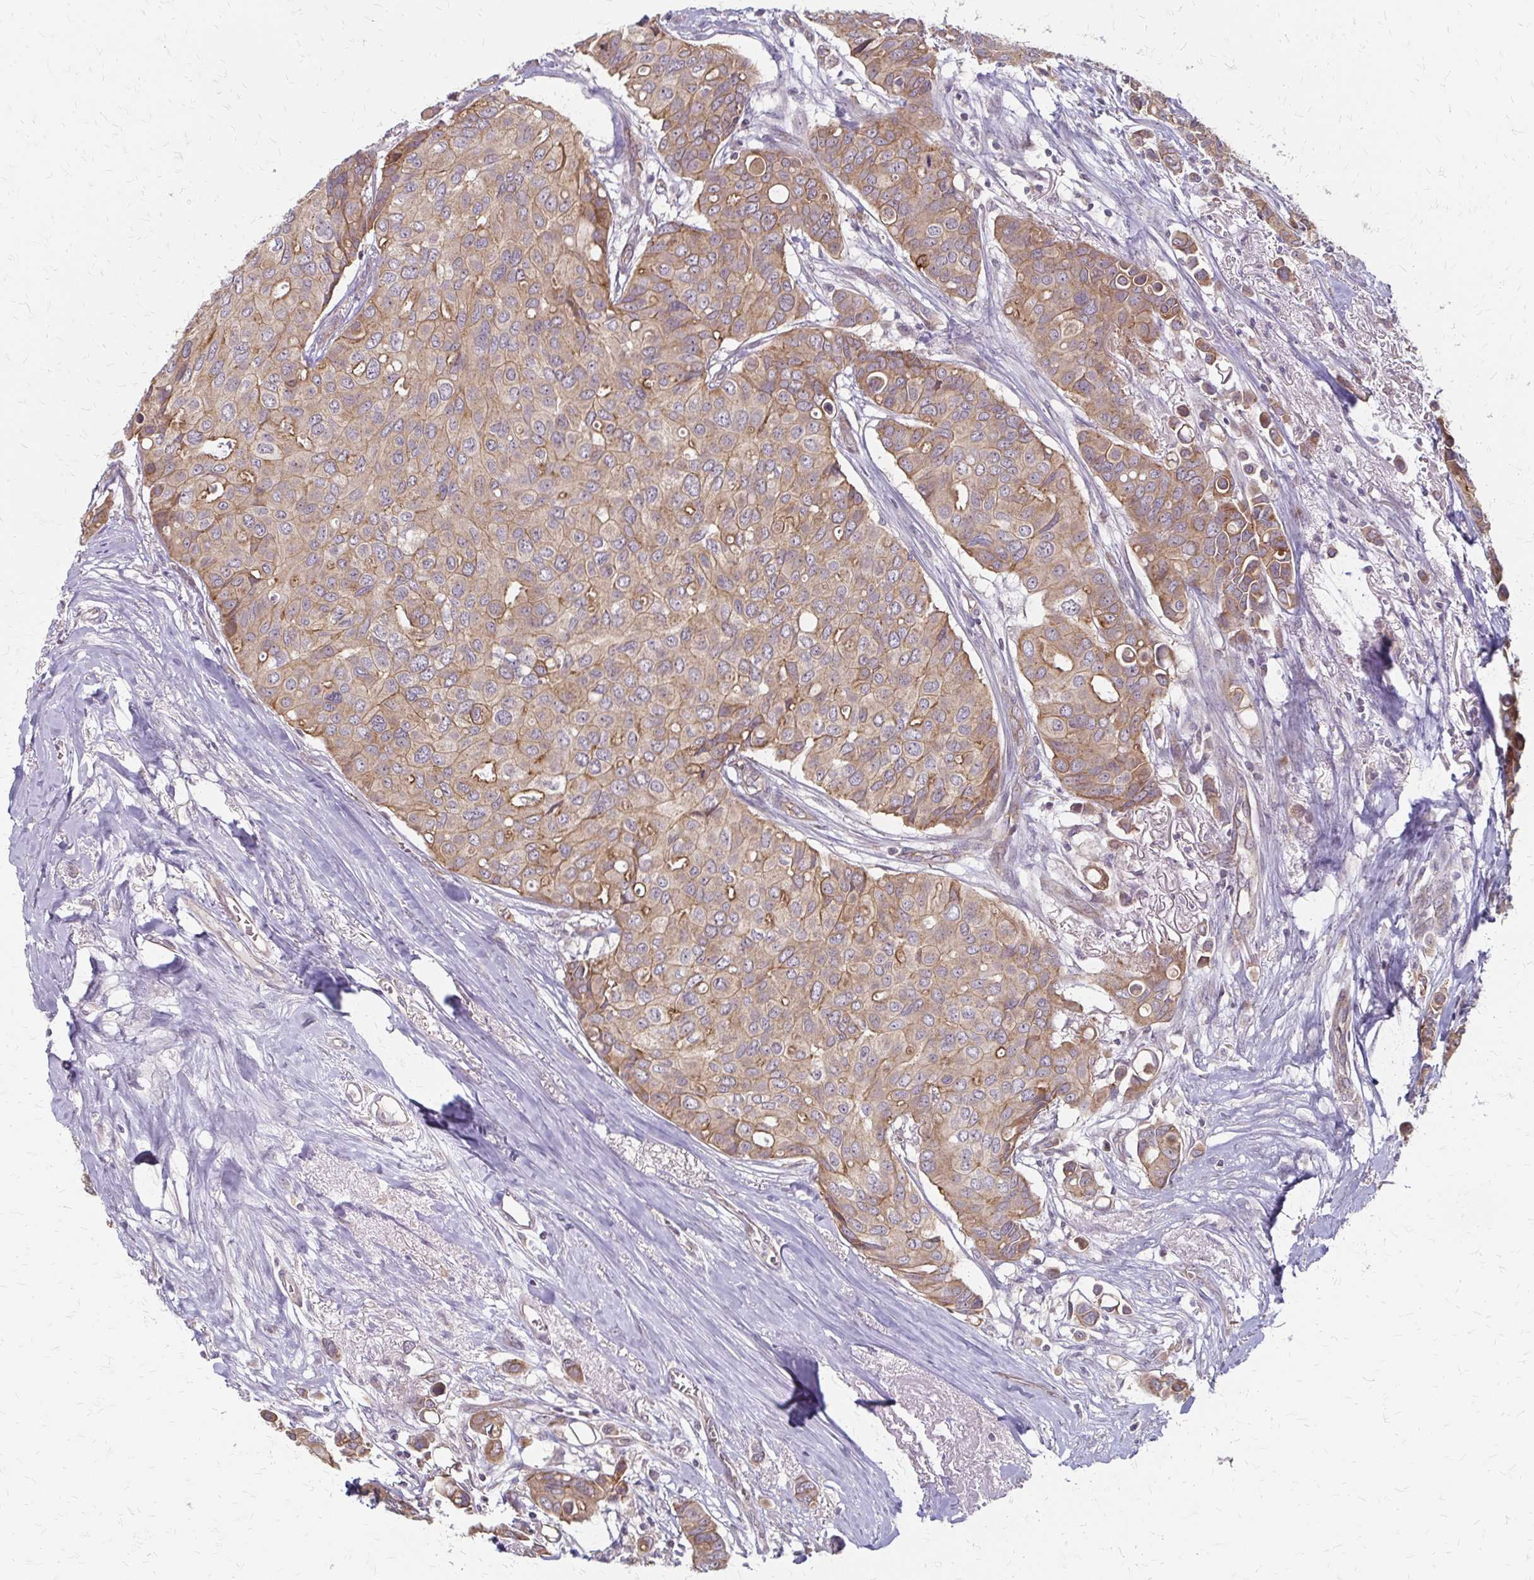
{"staining": {"intensity": "moderate", "quantity": ">75%", "location": "cytoplasmic/membranous"}, "tissue": "breast cancer", "cell_type": "Tumor cells", "image_type": "cancer", "snomed": [{"axis": "morphology", "description": "Duct carcinoma"}, {"axis": "topography", "description": "Breast"}], "caption": "Immunohistochemical staining of infiltrating ductal carcinoma (breast) shows moderate cytoplasmic/membranous protein expression in about >75% of tumor cells. (DAB IHC with brightfield microscopy, high magnification).", "gene": "ZNF383", "patient": {"sex": "female", "age": 54}}